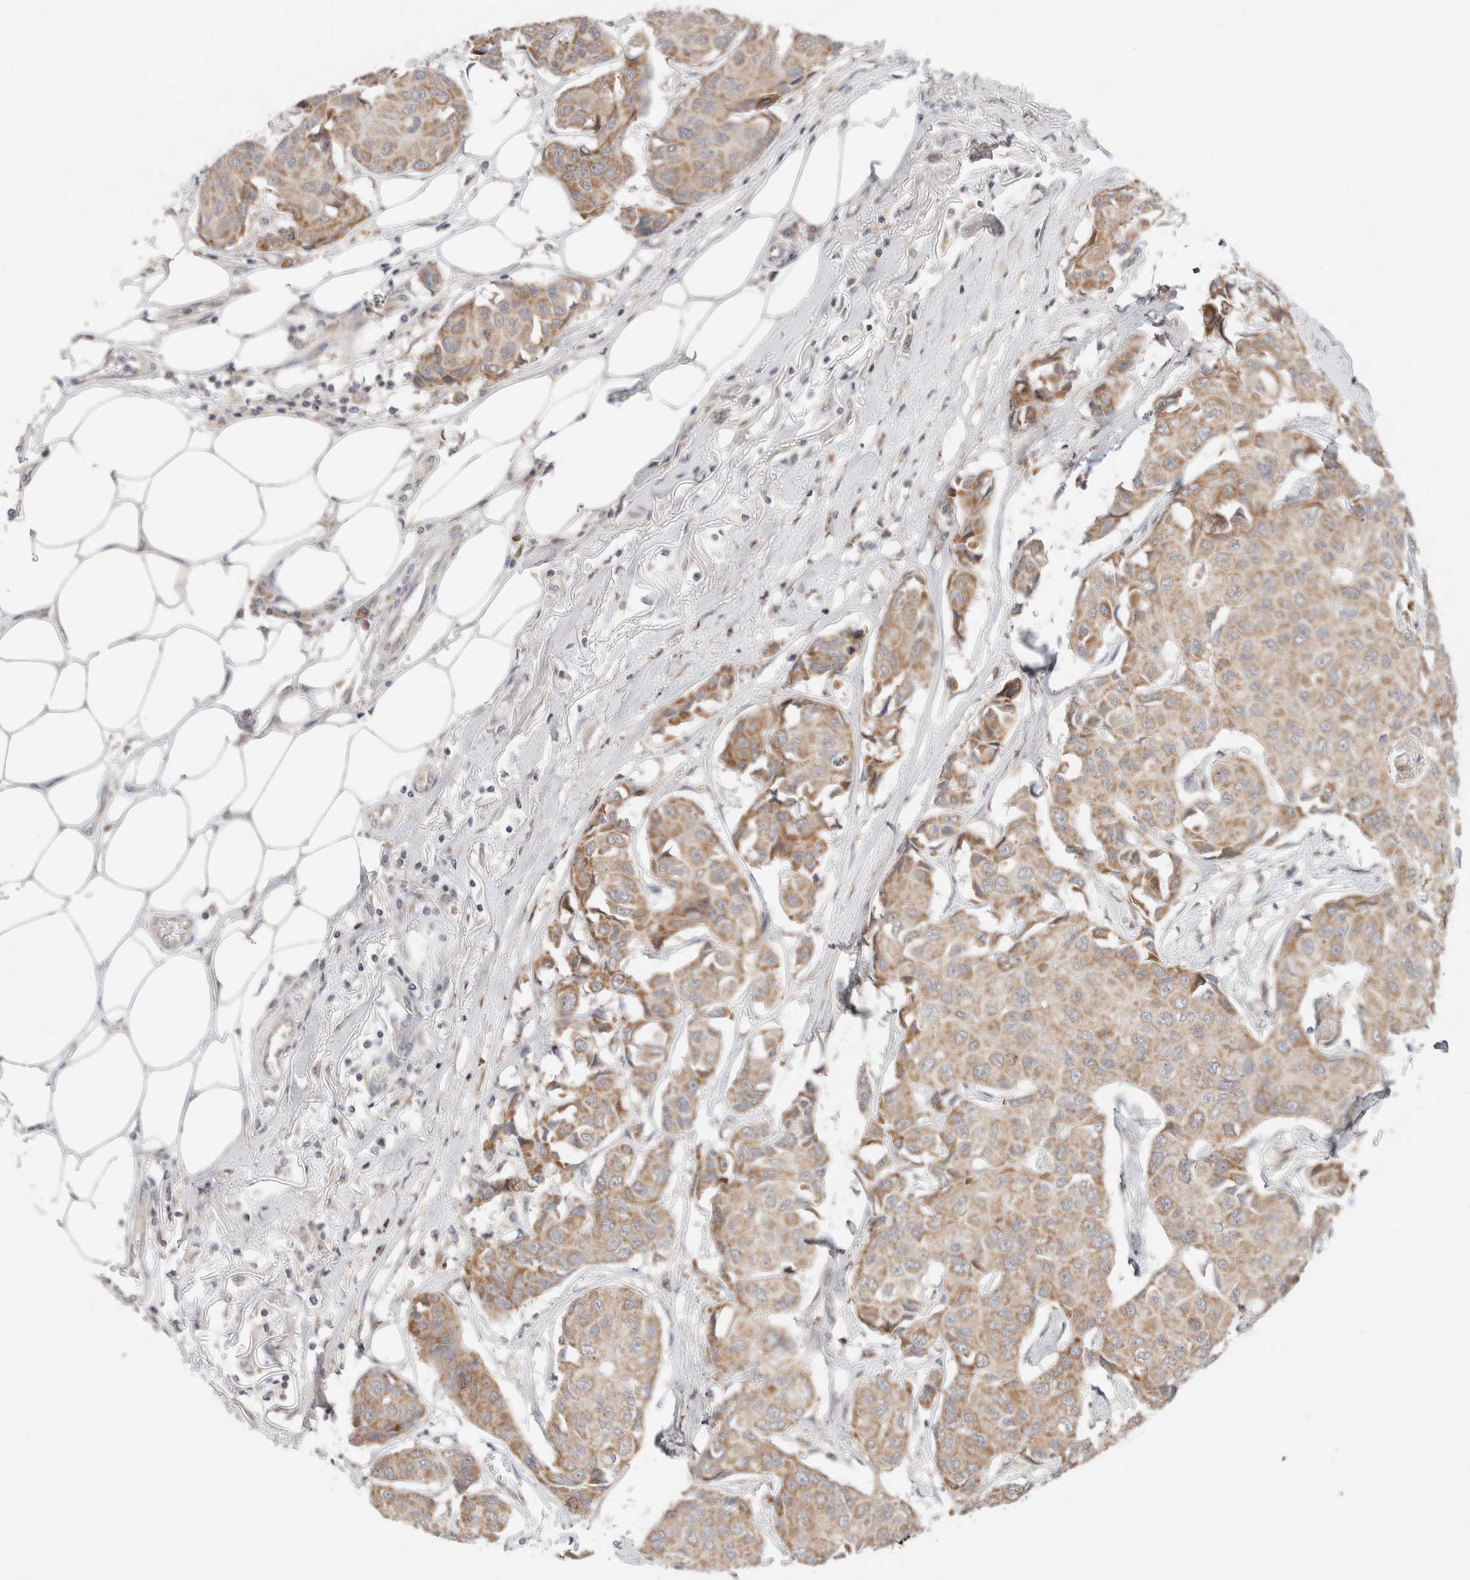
{"staining": {"intensity": "weak", "quantity": ">75%", "location": "cytoplasmic/membranous"}, "tissue": "breast cancer", "cell_type": "Tumor cells", "image_type": "cancer", "snomed": [{"axis": "morphology", "description": "Duct carcinoma"}, {"axis": "topography", "description": "Breast"}], "caption": "IHC (DAB) staining of breast cancer (intraductal carcinoma) shows weak cytoplasmic/membranous protein staining in about >75% of tumor cells.", "gene": "ERI3", "patient": {"sex": "female", "age": 80}}